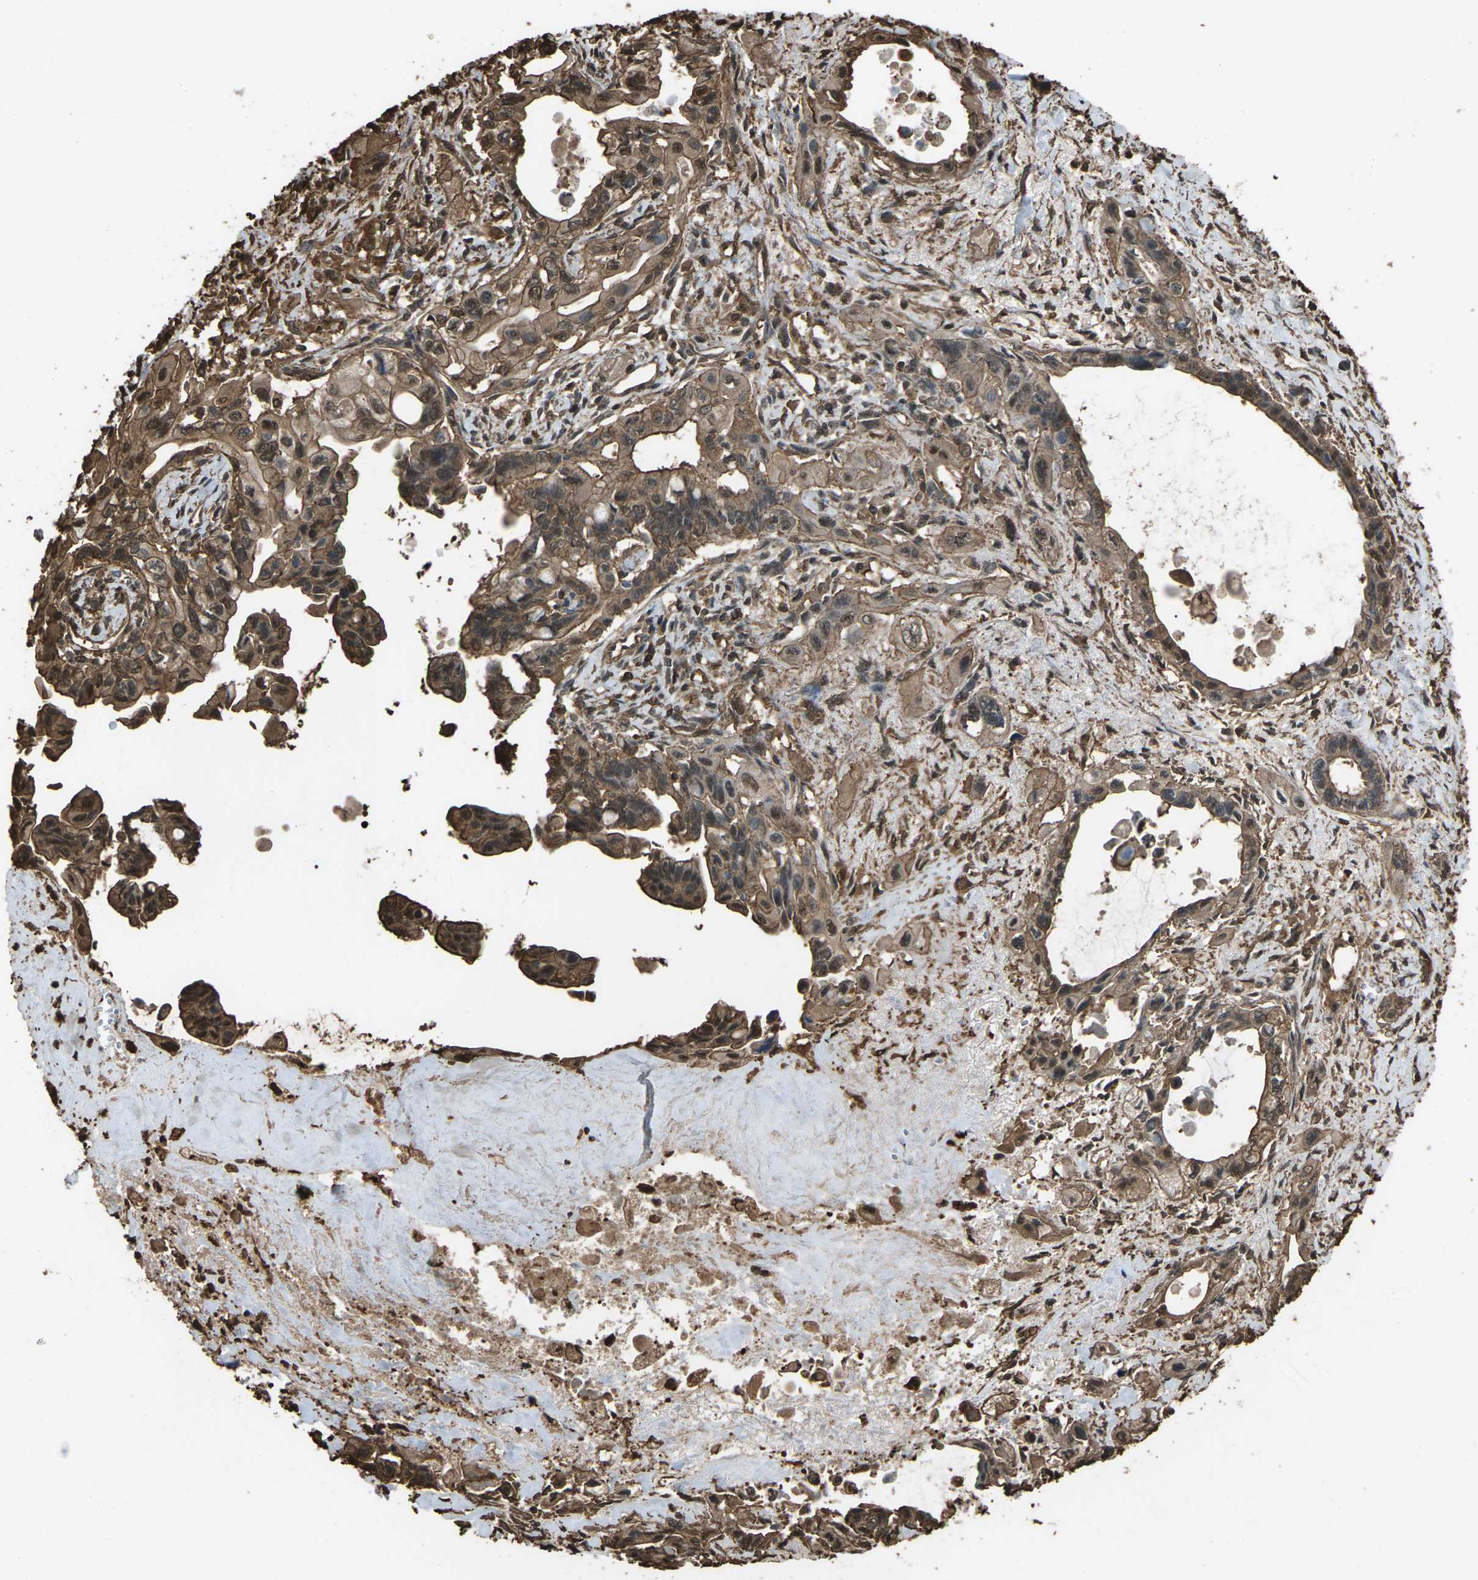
{"staining": {"intensity": "moderate", "quantity": ">75%", "location": "cytoplasmic/membranous"}, "tissue": "pancreatic cancer", "cell_type": "Tumor cells", "image_type": "cancer", "snomed": [{"axis": "morphology", "description": "Adenocarcinoma, NOS"}, {"axis": "topography", "description": "Pancreas"}], "caption": "Pancreatic adenocarcinoma tissue demonstrates moderate cytoplasmic/membranous positivity in approximately >75% of tumor cells", "gene": "DHPS", "patient": {"sex": "male", "age": 73}}